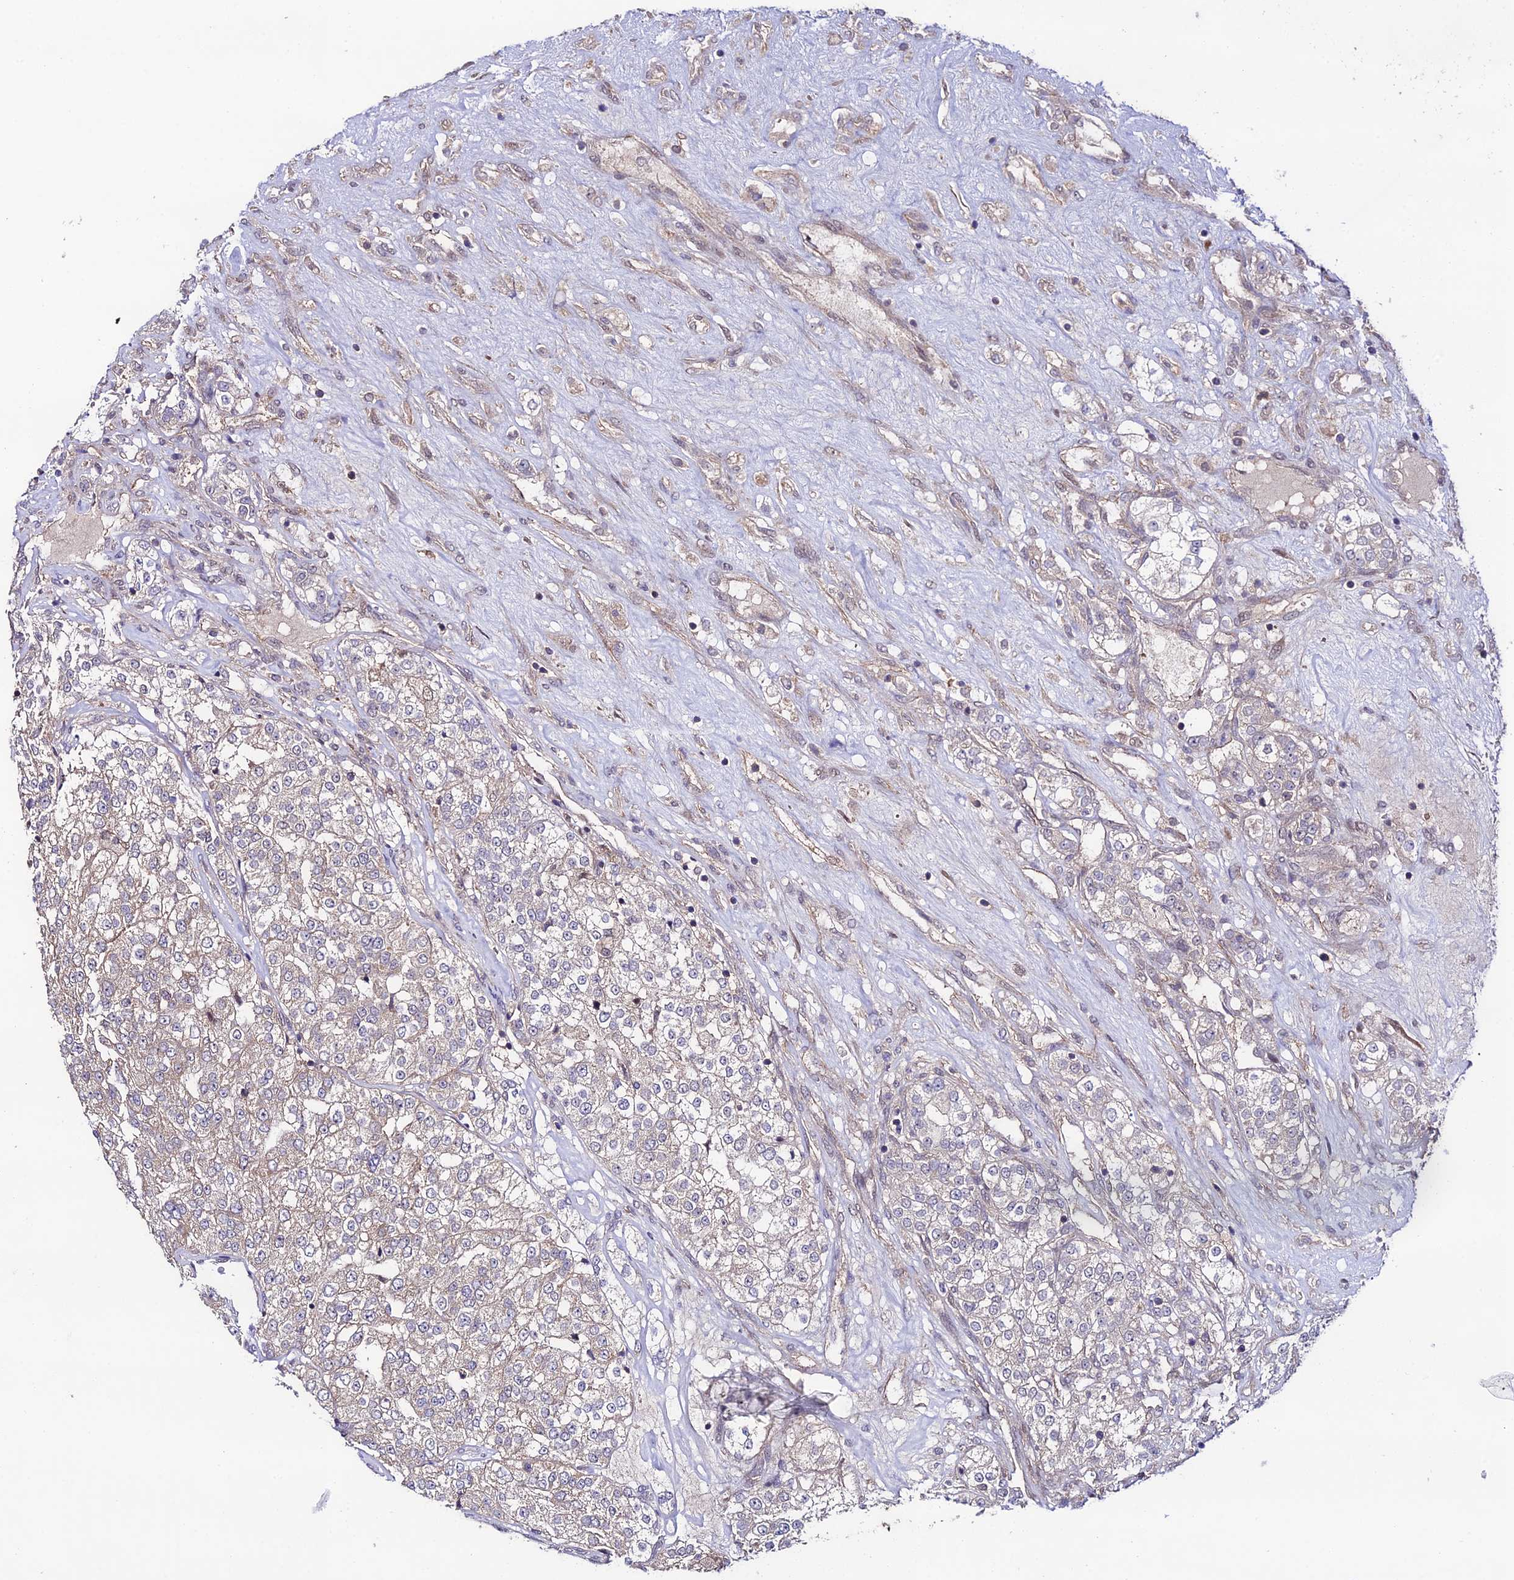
{"staining": {"intensity": "weak", "quantity": "<25%", "location": "cytoplasmic/membranous"}, "tissue": "renal cancer", "cell_type": "Tumor cells", "image_type": "cancer", "snomed": [{"axis": "morphology", "description": "Adenocarcinoma, NOS"}, {"axis": "topography", "description": "Kidney"}], "caption": "Tumor cells show no significant expression in renal adenocarcinoma.", "gene": "TRIM40", "patient": {"sex": "female", "age": 63}}